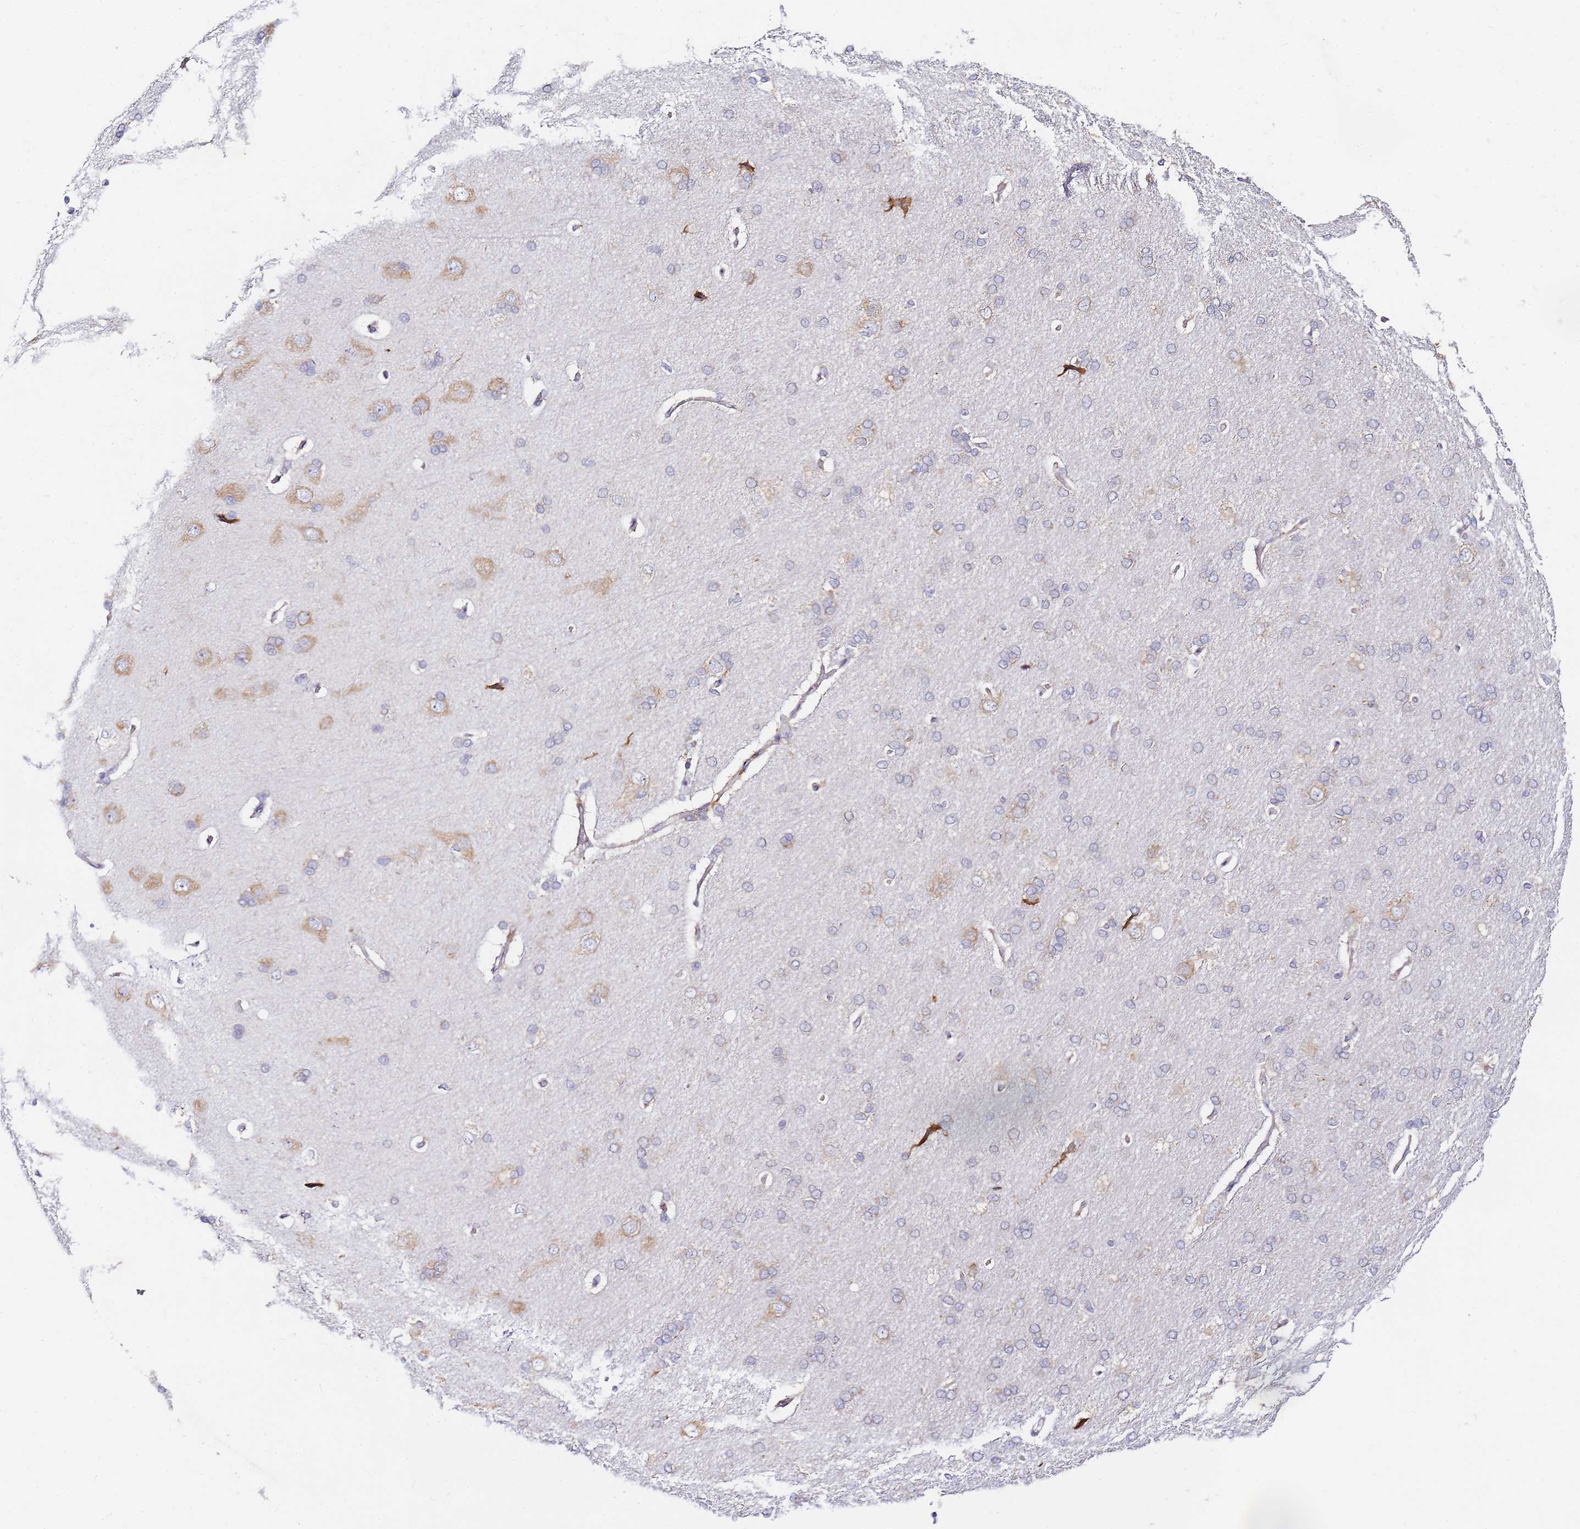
{"staining": {"intensity": "moderate", "quantity": "25%-75%", "location": "cytoplasmic/membranous"}, "tissue": "cerebral cortex", "cell_type": "Endothelial cells", "image_type": "normal", "snomed": [{"axis": "morphology", "description": "Normal tissue, NOS"}, {"axis": "topography", "description": "Cerebral cortex"}], "caption": "Immunohistochemical staining of normal cerebral cortex shows moderate cytoplasmic/membranous protein positivity in about 25%-75% of endothelial cells.", "gene": "RPL13A", "patient": {"sex": "male", "age": 62}}